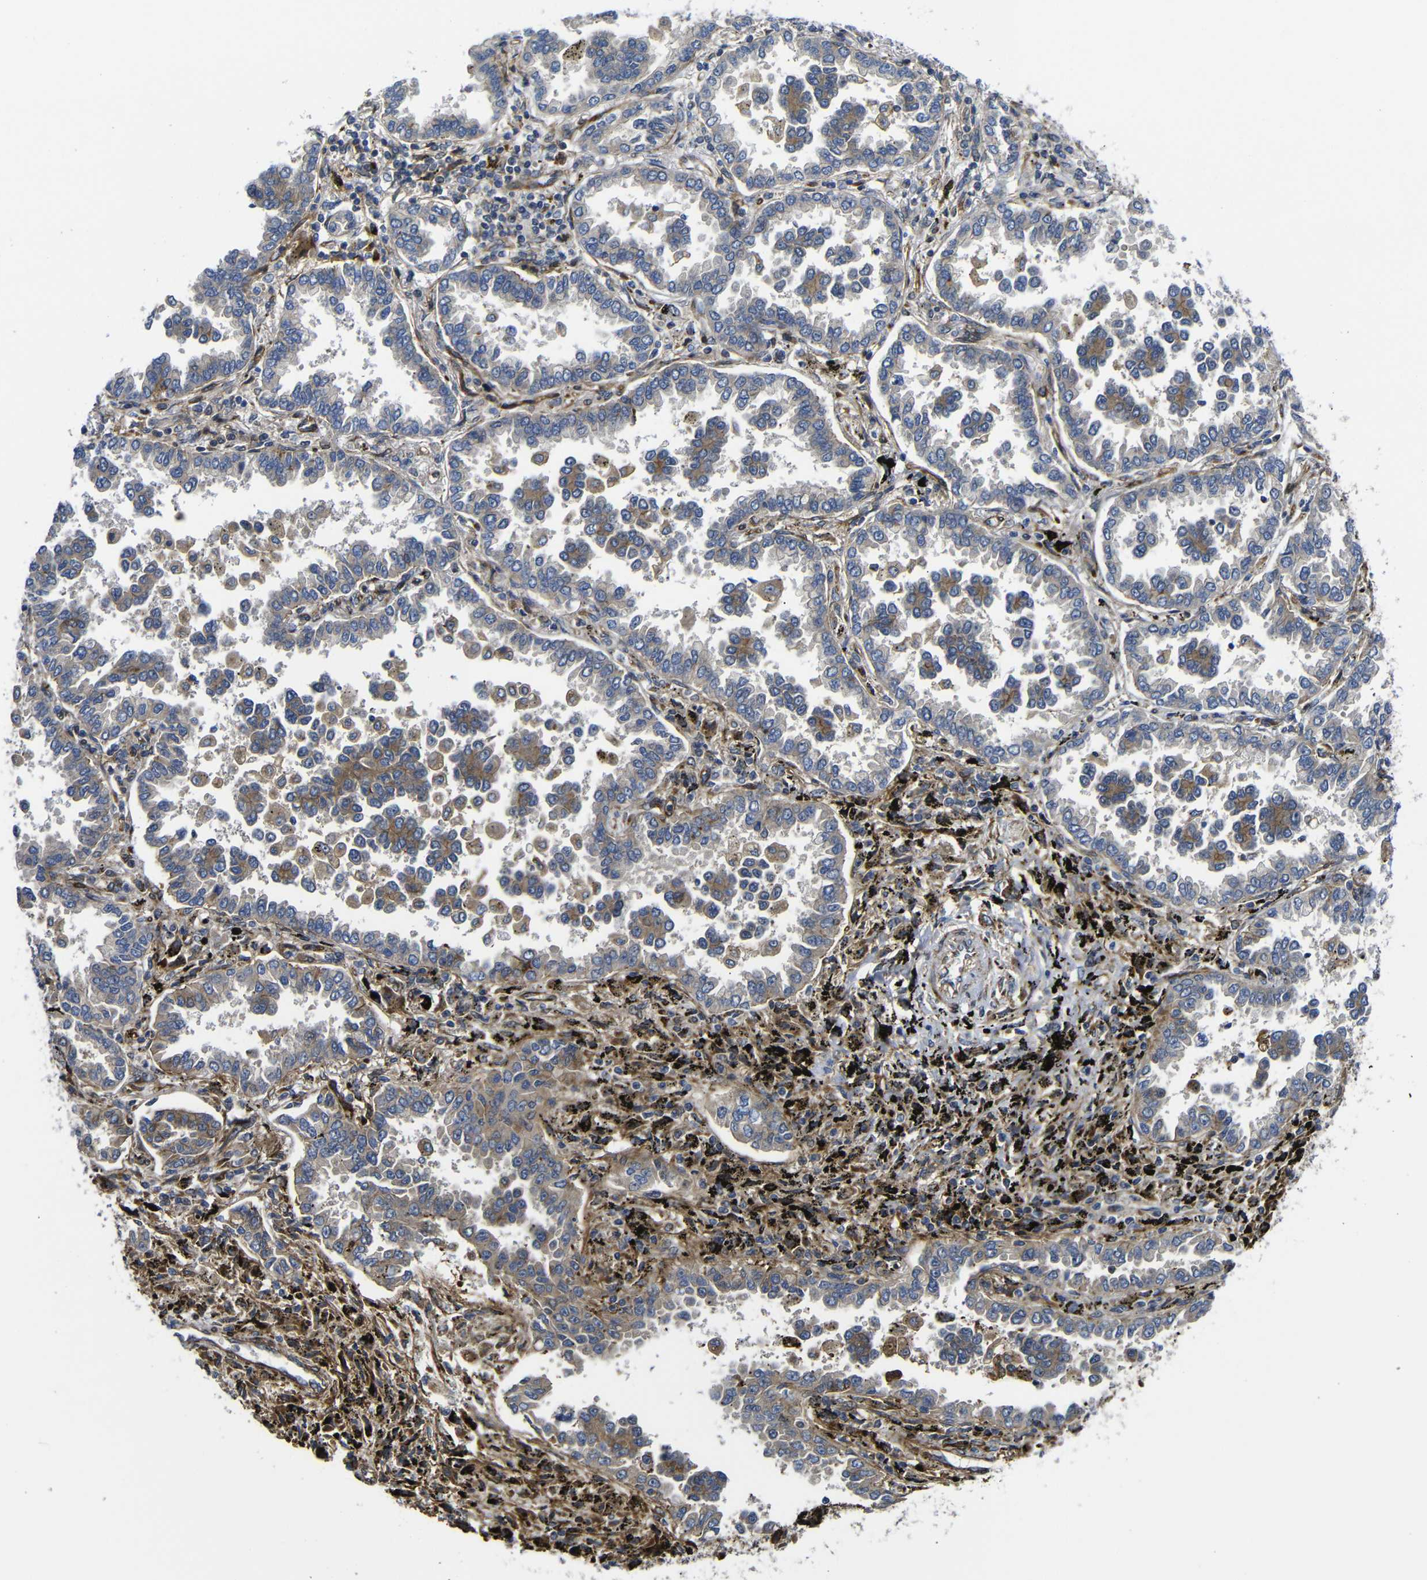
{"staining": {"intensity": "weak", "quantity": "25%-75%", "location": "cytoplasmic/membranous"}, "tissue": "lung cancer", "cell_type": "Tumor cells", "image_type": "cancer", "snomed": [{"axis": "morphology", "description": "Normal tissue, NOS"}, {"axis": "morphology", "description": "Adenocarcinoma, NOS"}, {"axis": "topography", "description": "Lung"}], "caption": "Immunohistochemical staining of lung cancer (adenocarcinoma) exhibits weak cytoplasmic/membranous protein staining in about 25%-75% of tumor cells. (IHC, brightfield microscopy, high magnification).", "gene": "PARP14", "patient": {"sex": "male", "age": 59}}